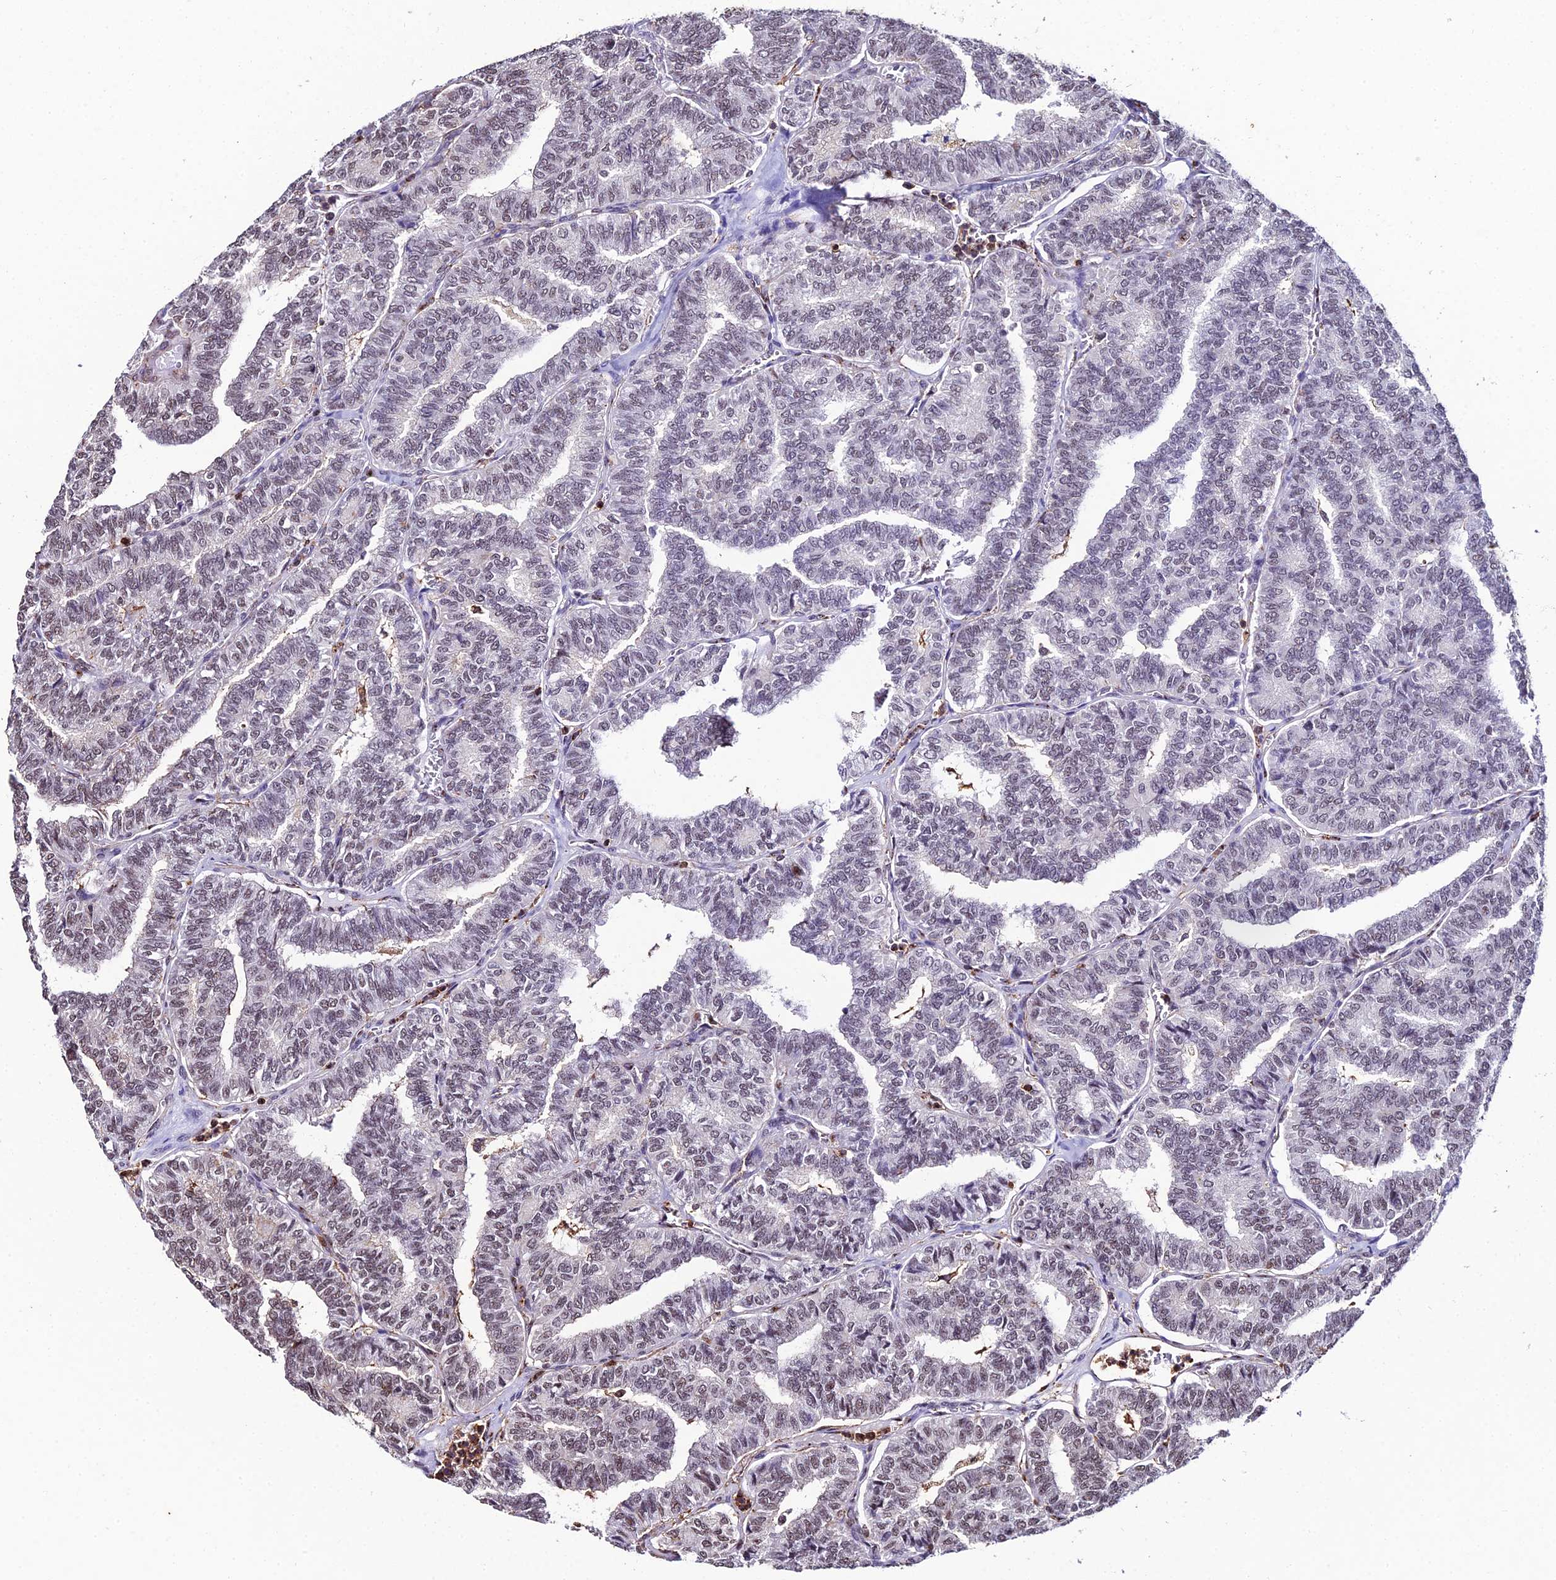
{"staining": {"intensity": "negative", "quantity": "none", "location": "none"}, "tissue": "thyroid cancer", "cell_type": "Tumor cells", "image_type": "cancer", "snomed": [{"axis": "morphology", "description": "Papillary adenocarcinoma, NOS"}, {"axis": "topography", "description": "Thyroid gland"}], "caption": "DAB (3,3'-diaminobenzidine) immunohistochemical staining of thyroid cancer (papillary adenocarcinoma) demonstrates no significant positivity in tumor cells. Nuclei are stained in blue.", "gene": "PPP4C", "patient": {"sex": "female", "age": 35}}